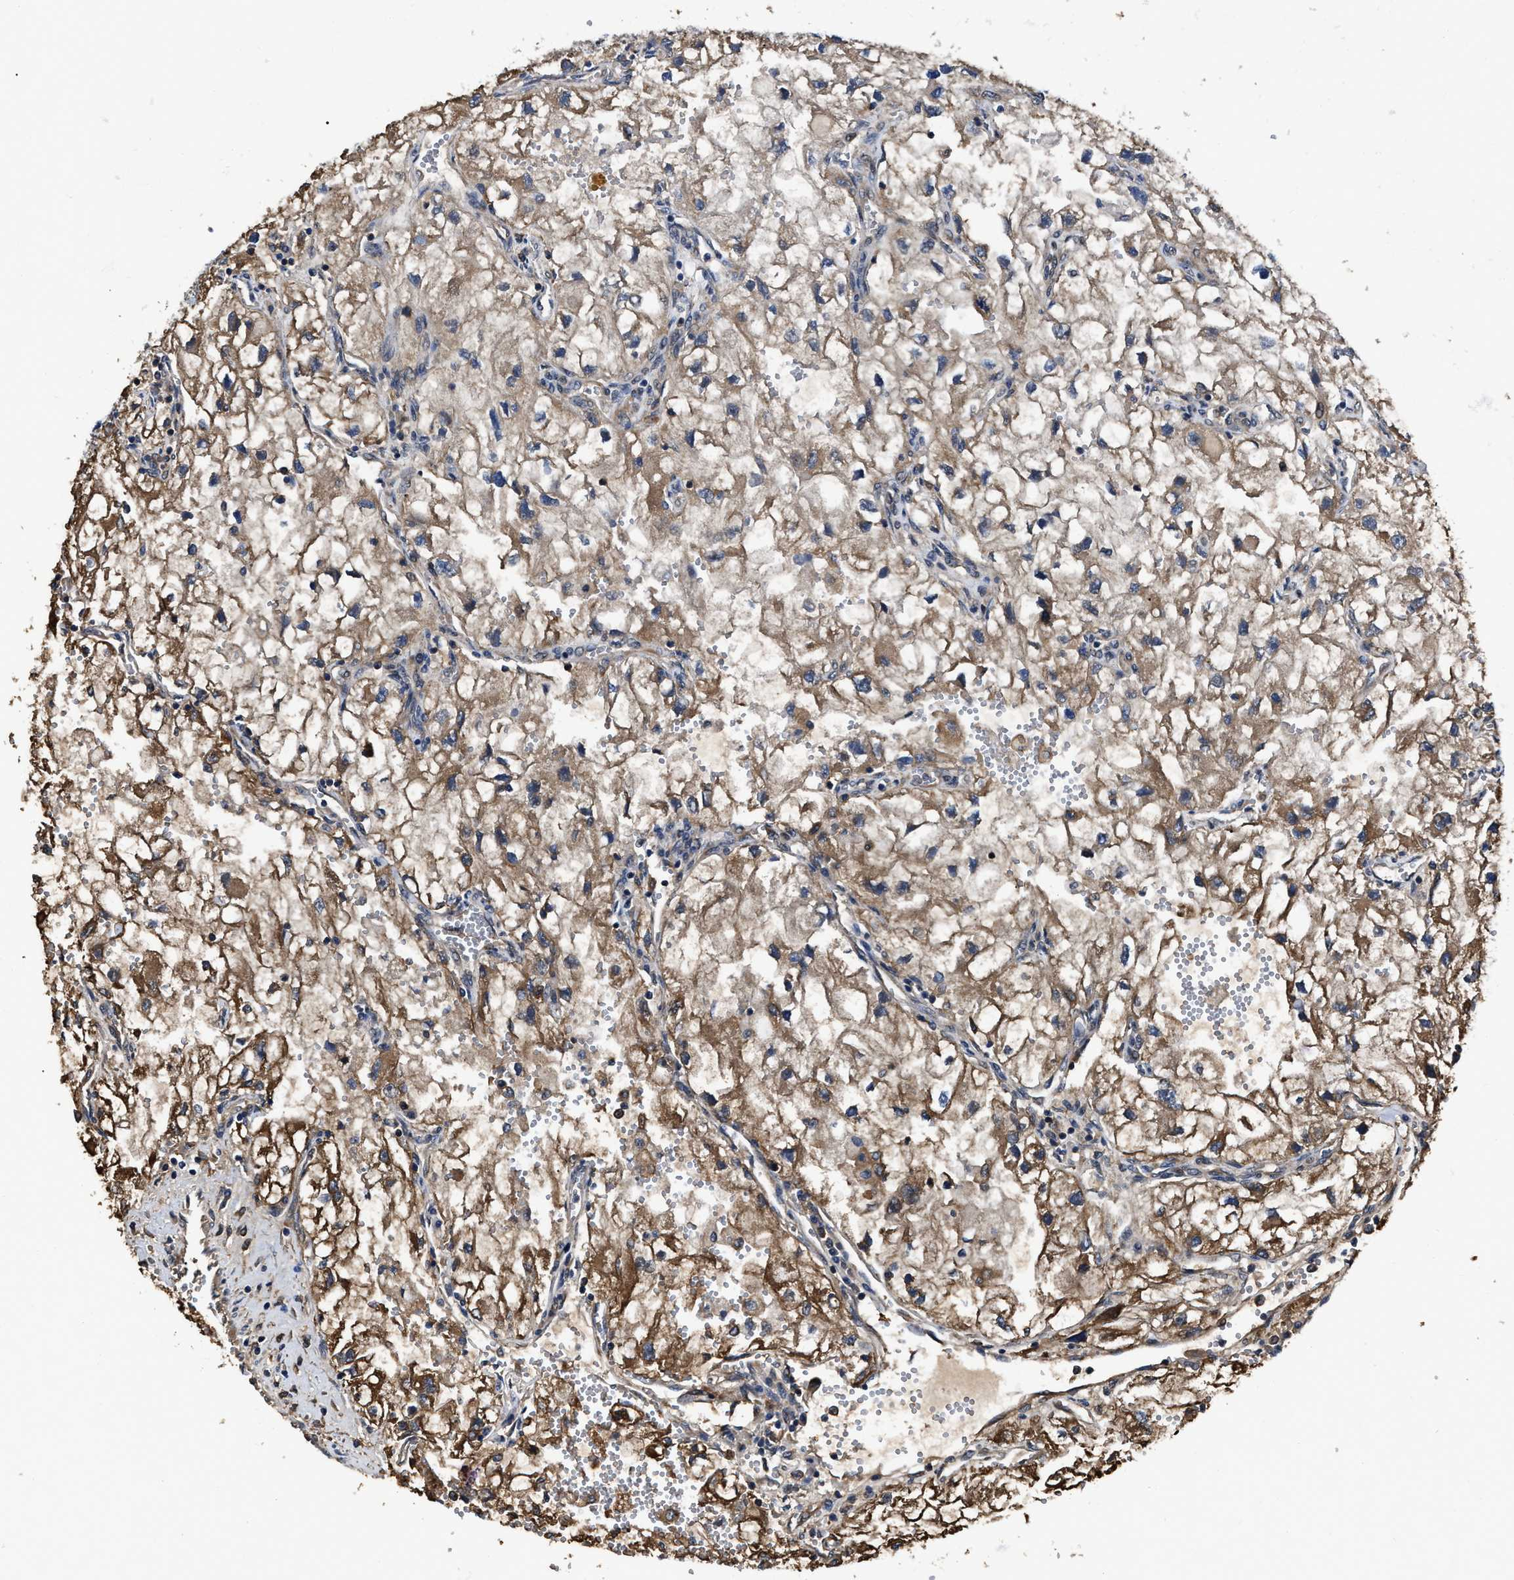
{"staining": {"intensity": "moderate", "quantity": ">75%", "location": "cytoplasmic/membranous"}, "tissue": "renal cancer", "cell_type": "Tumor cells", "image_type": "cancer", "snomed": [{"axis": "morphology", "description": "Adenocarcinoma, NOS"}, {"axis": "topography", "description": "Kidney"}], "caption": "This is an image of immunohistochemistry staining of renal cancer, which shows moderate expression in the cytoplasmic/membranous of tumor cells.", "gene": "GET4", "patient": {"sex": "female", "age": 70}}